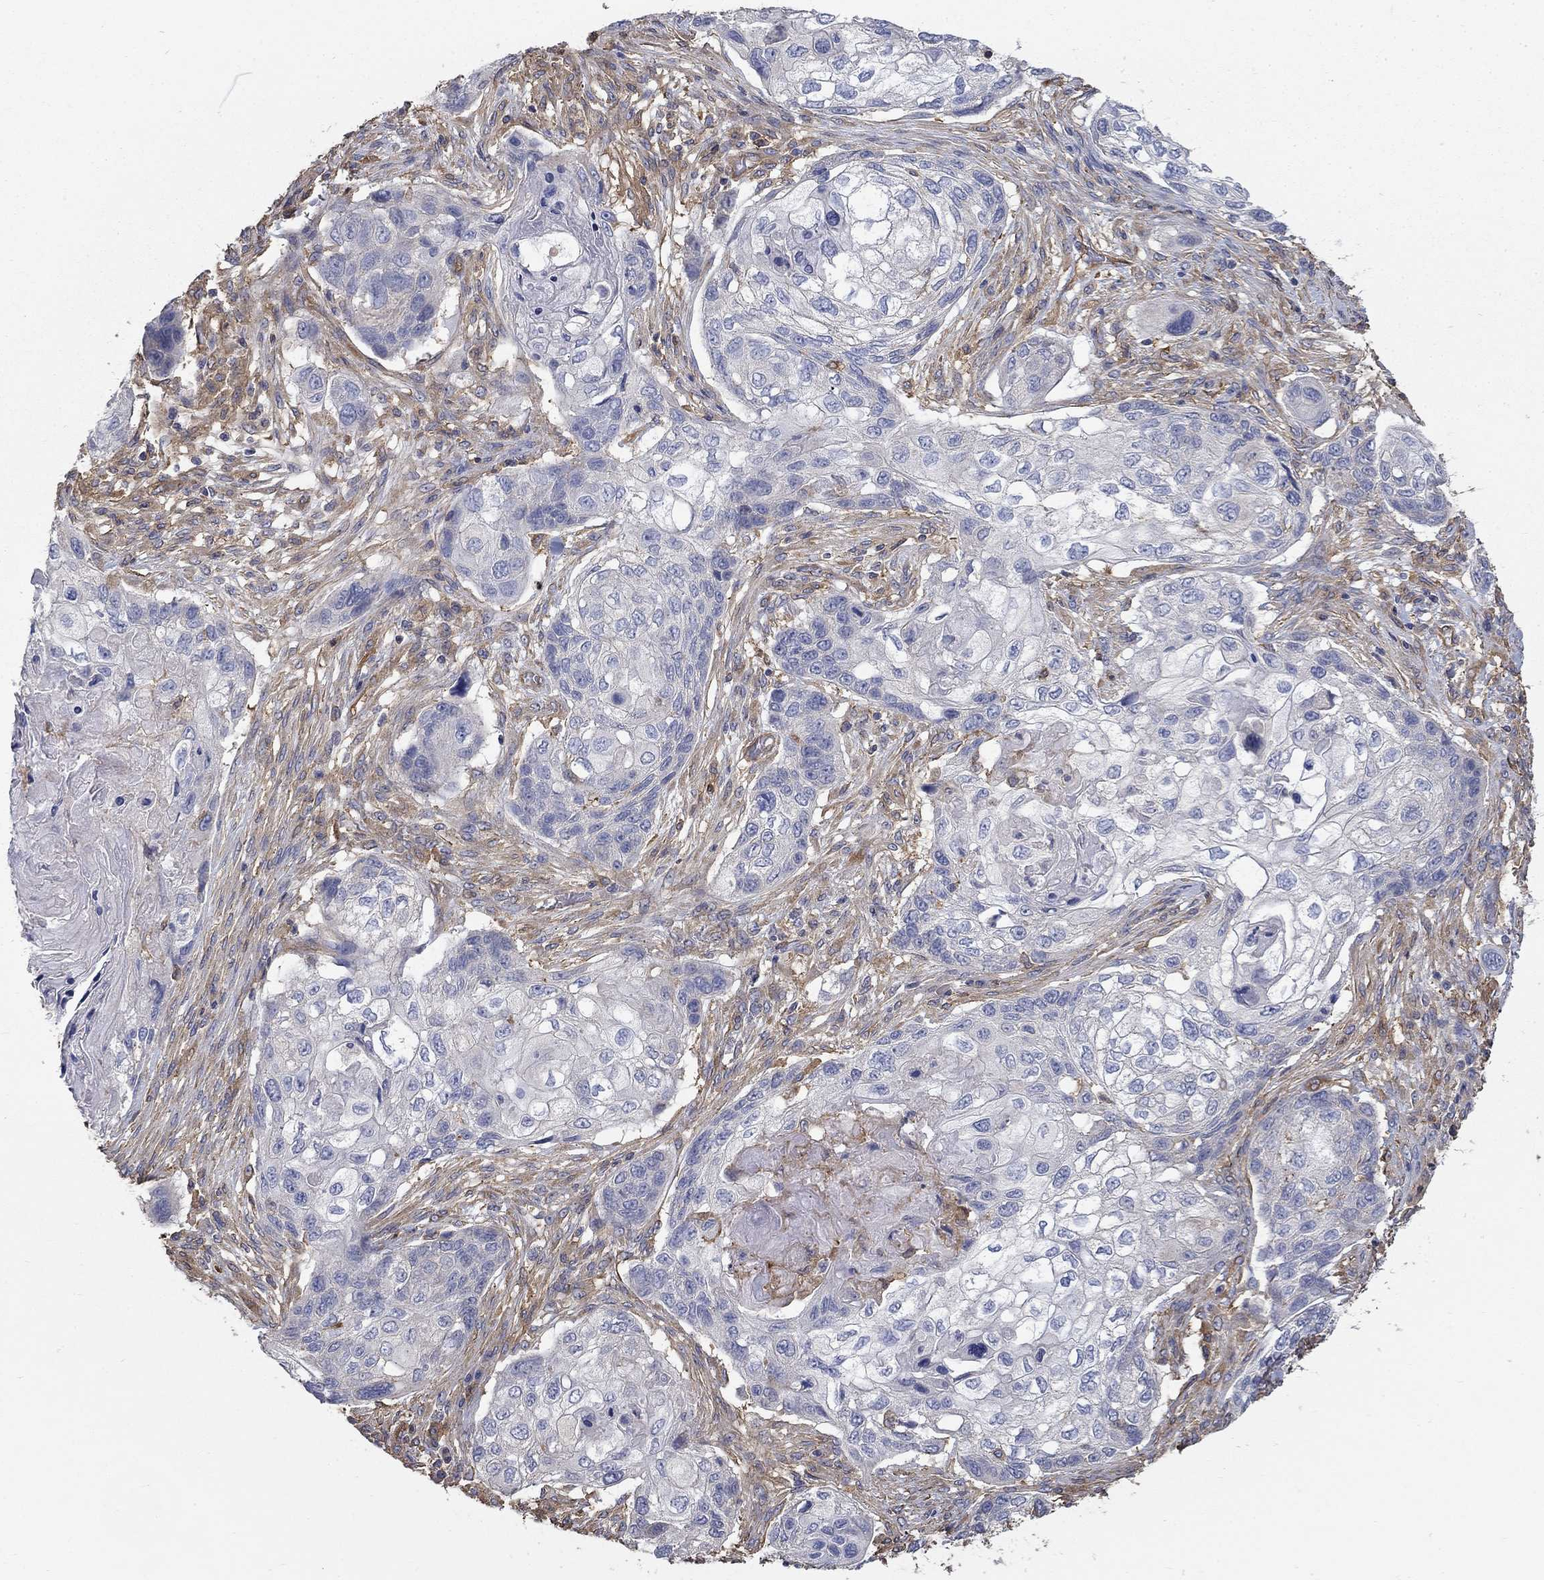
{"staining": {"intensity": "negative", "quantity": "none", "location": "none"}, "tissue": "lung cancer", "cell_type": "Tumor cells", "image_type": "cancer", "snomed": [{"axis": "morphology", "description": "Normal tissue, NOS"}, {"axis": "morphology", "description": "Squamous cell carcinoma, NOS"}, {"axis": "topography", "description": "Bronchus"}, {"axis": "topography", "description": "Lung"}], "caption": "IHC micrograph of human squamous cell carcinoma (lung) stained for a protein (brown), which exhibits no staining in tumor cells.", "gene": "DPYSL2", "patient": {"sex": "male", "age": 69}}